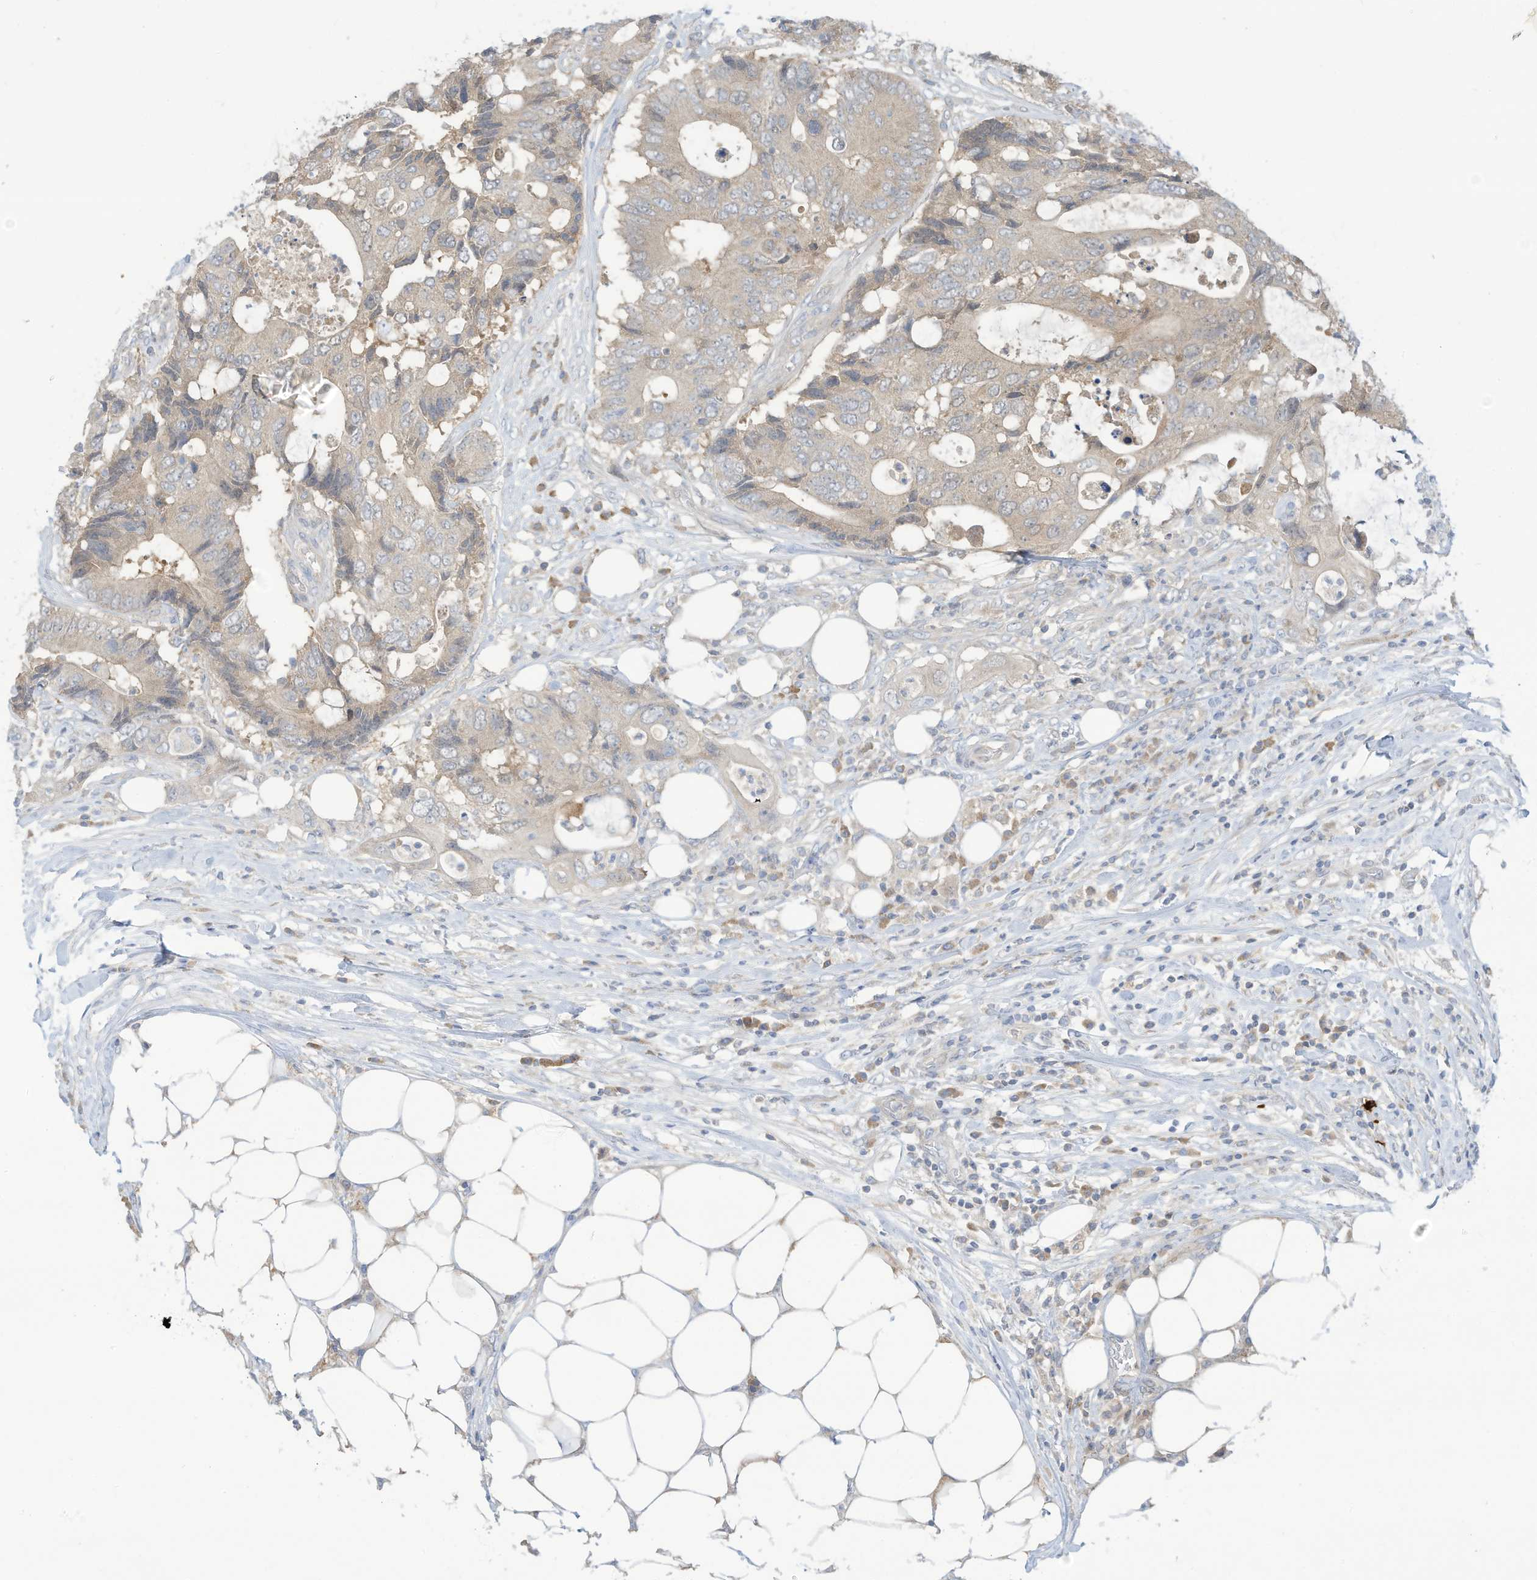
{"staining": {"intensity": "negative", "quantity": "none", "location": "none"}, "tissue": "colorectal cancer", "cell_type": "Tumor cells", "image_type": "cancer", "snomed": [{"axis": "morphology", "description": "Adenocarcinoma, NOS"}, {"axis": "topography", "description": "Colon"}], "caption": "Immunohistochemical staining of human colorectal adenocarcinoma displays no significant positivity in tumor cells. (DAB immunohistochemistry (IHC) visualized using brightfield microscopy, high magnification).", "gene": "LRRN2", "patient": {"sex": "male", "age": 71}}